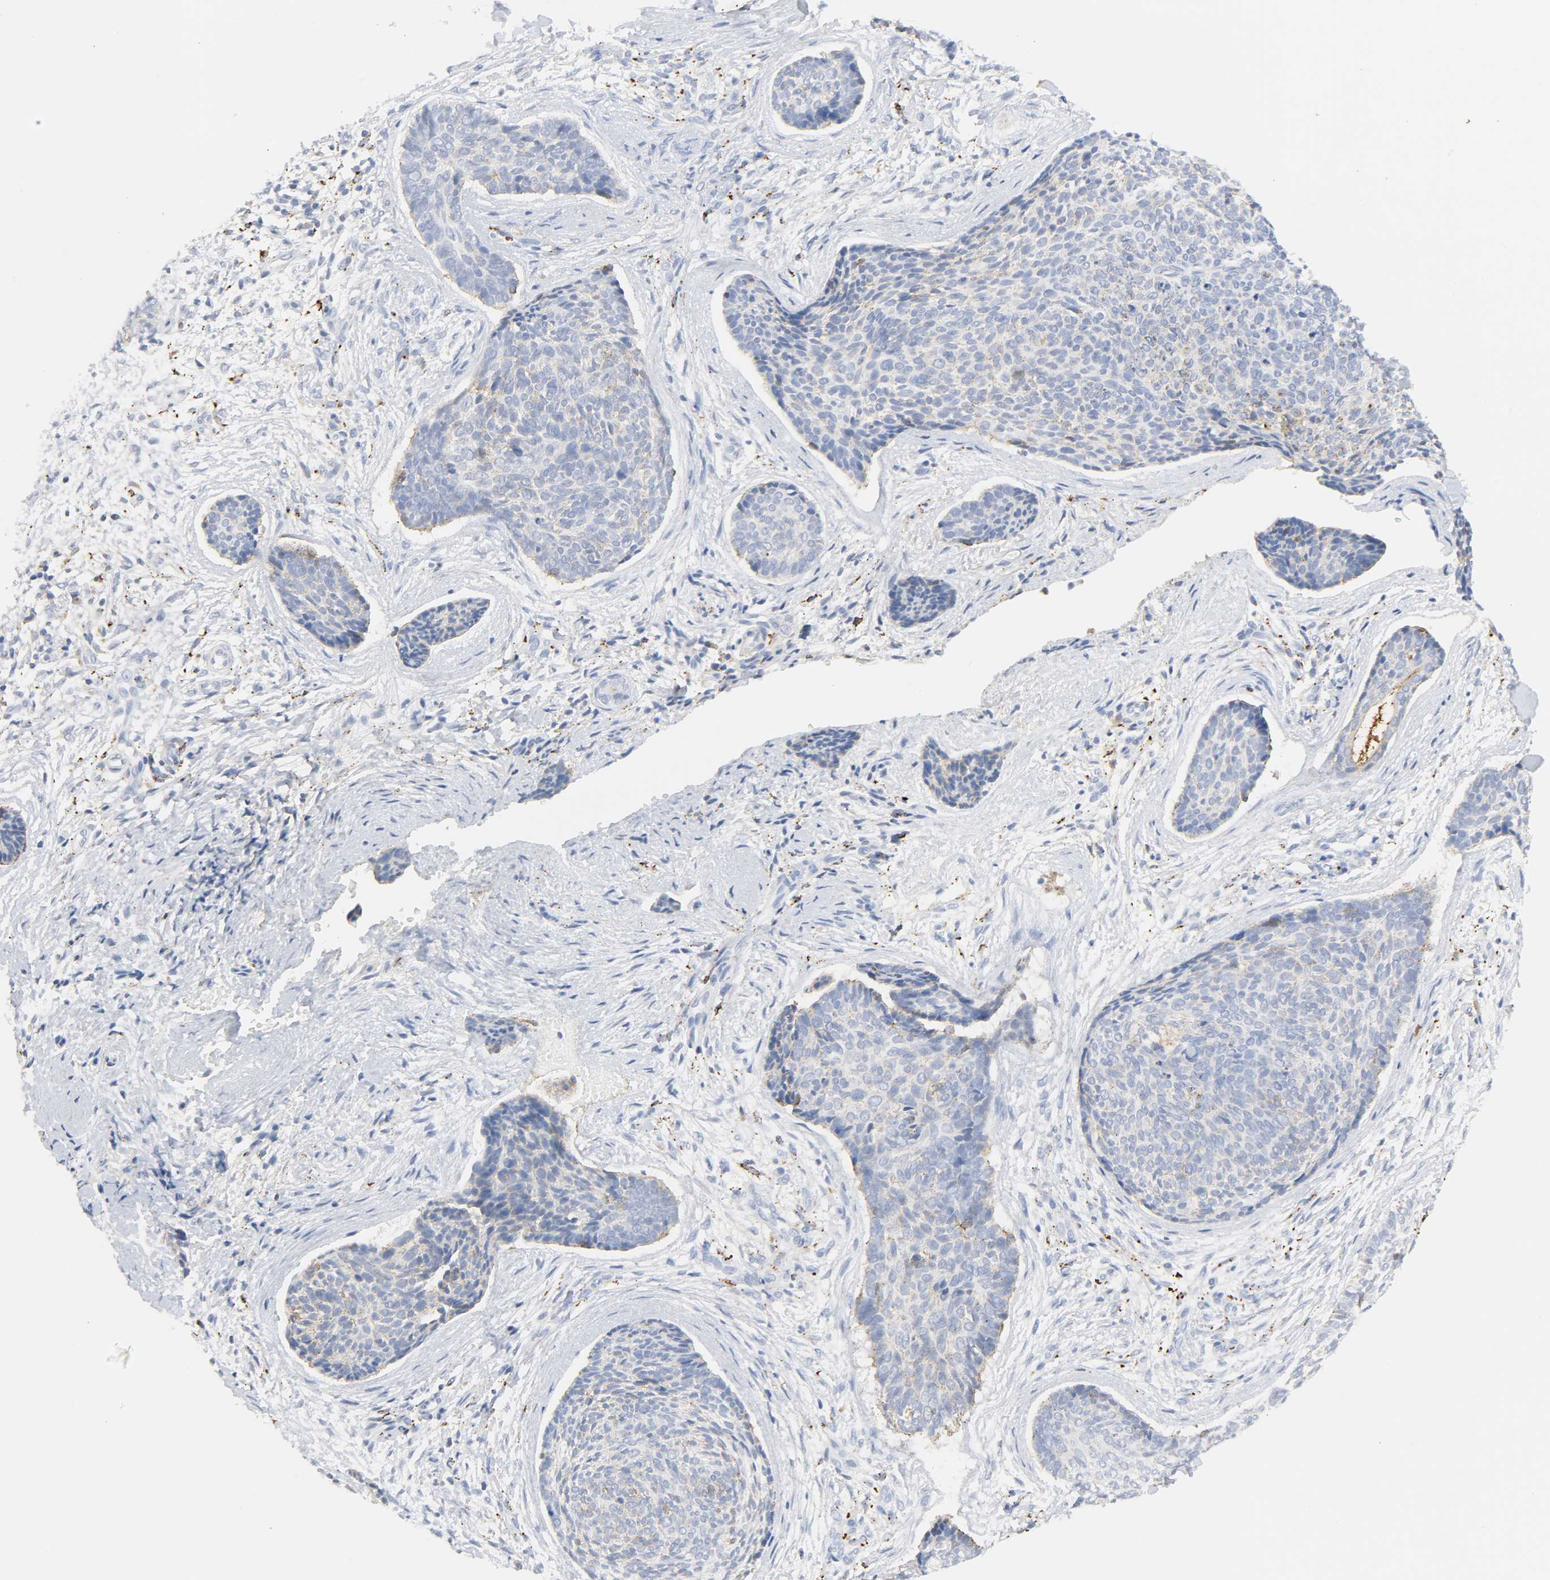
{"staining": {"intensity": "weak", "quantity": "<25%", "location": "cytoplasmic/membranous"}, "tissue": "skin cancer", "cell_type": "Tumor cells", "image_type": "cancer", "snomed": [{"axis": "morphology", "description": "Normal tissue, NOS"}, {"axis": "morphology", "description": "Basal cell carcinoma"}, {"axis": "topography", "description": "Skin"}], "caption": "Protein analysis of skin cancer shows no significant positivity in tumor cells.", "gene": "MAGEB17", "patient": {"sex": "female", "age": 57}}